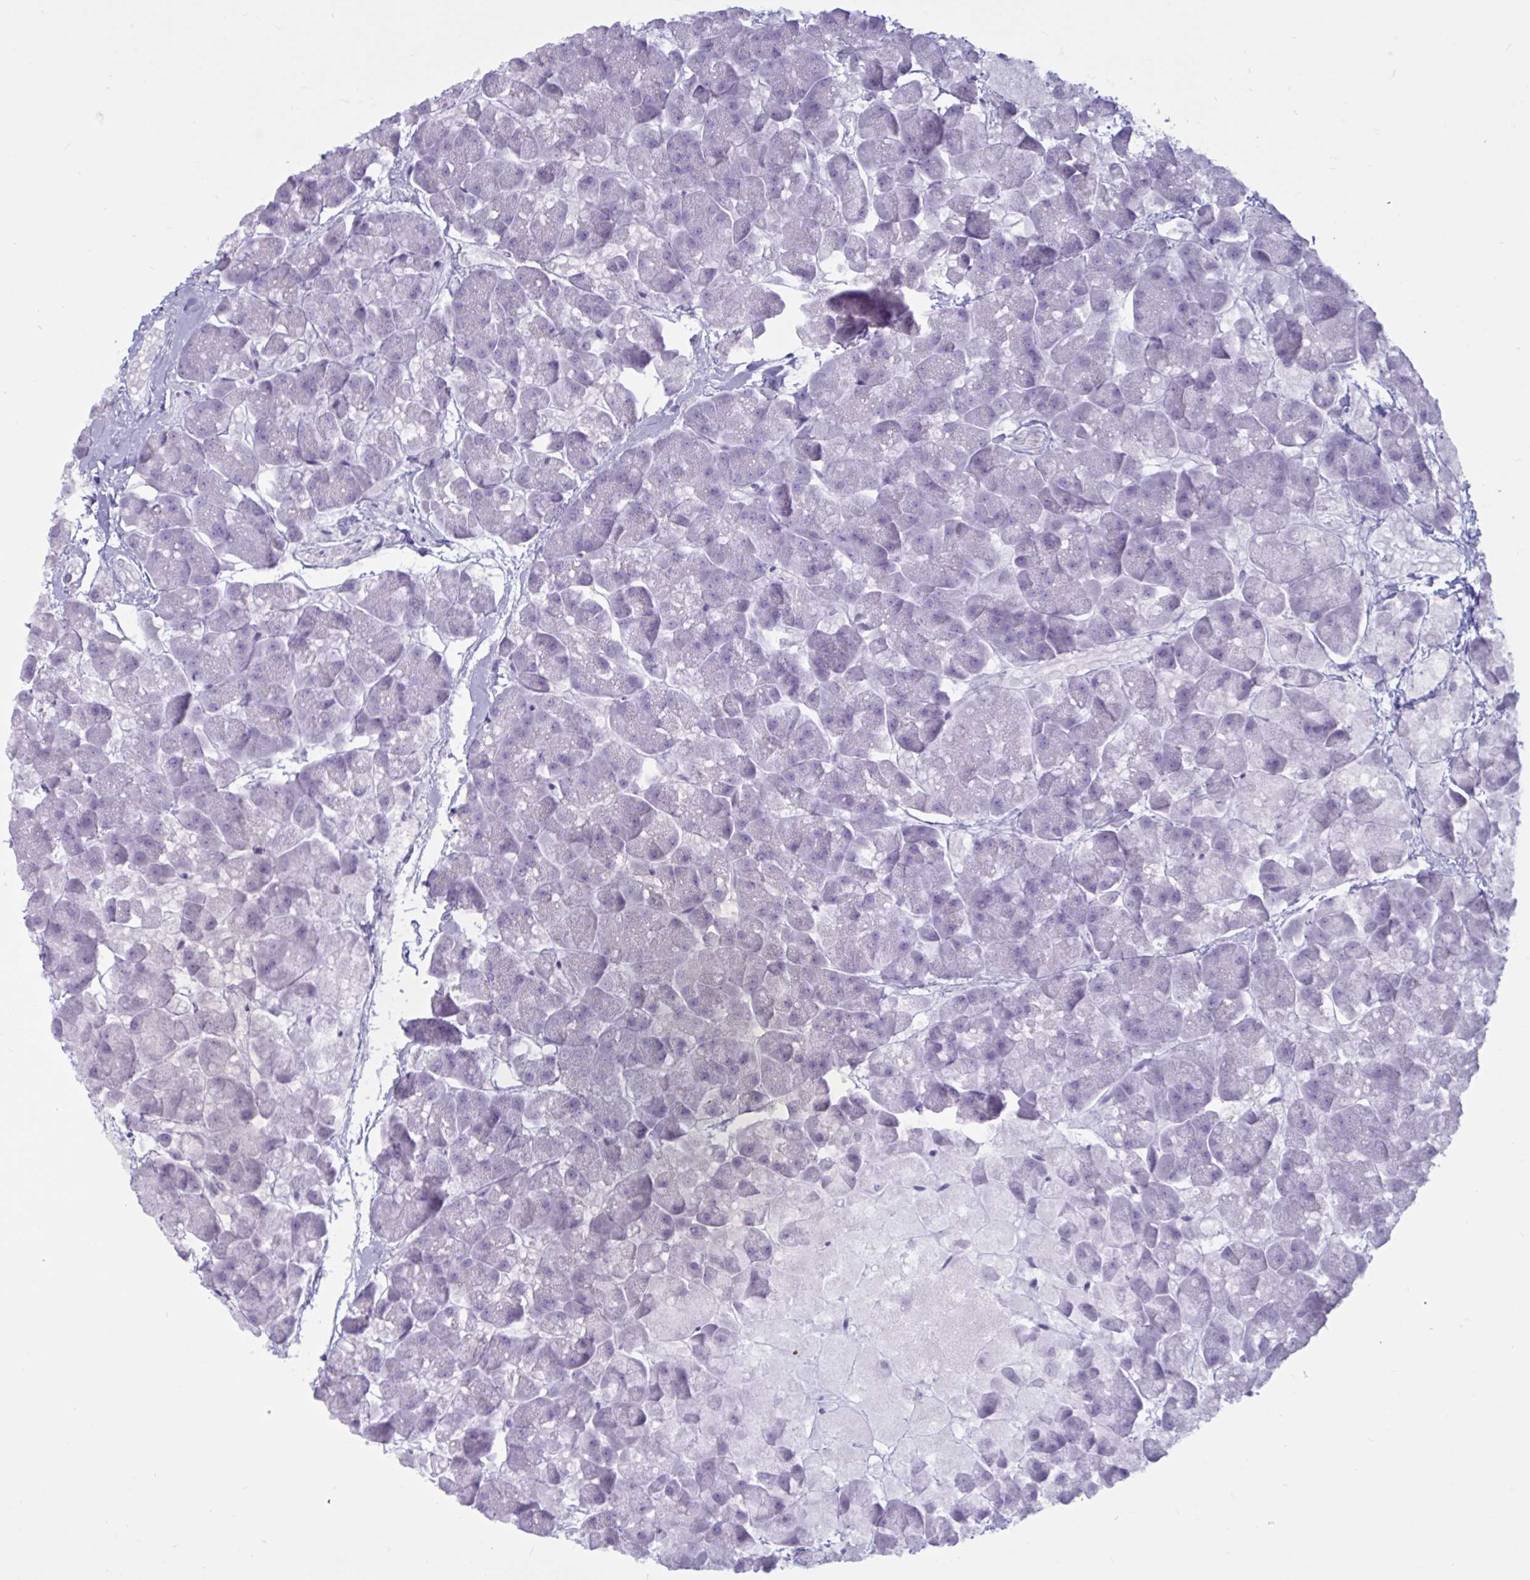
{"staining": {"intensity": "negative", "quantity": "none", "location": "none"}, "tissue": "pancreas", "cell_type": "Exocrine glandular cells", "image_type": "normal", "snomed": [{"axis": "morphology", "description": "Normal tissue, NOS"}, {"axis": "topography", "description": "Pancreas"}, {"axis": "topography", "description": "Peripheral nerve tissue"}], "caption": "Human pancreas stained for a protein using immunohistochemistry (IHC) reveals no expression in exocrine glandular cells.", "gene": "BBS10", "patient": {"sex": "male", "age": 54}}